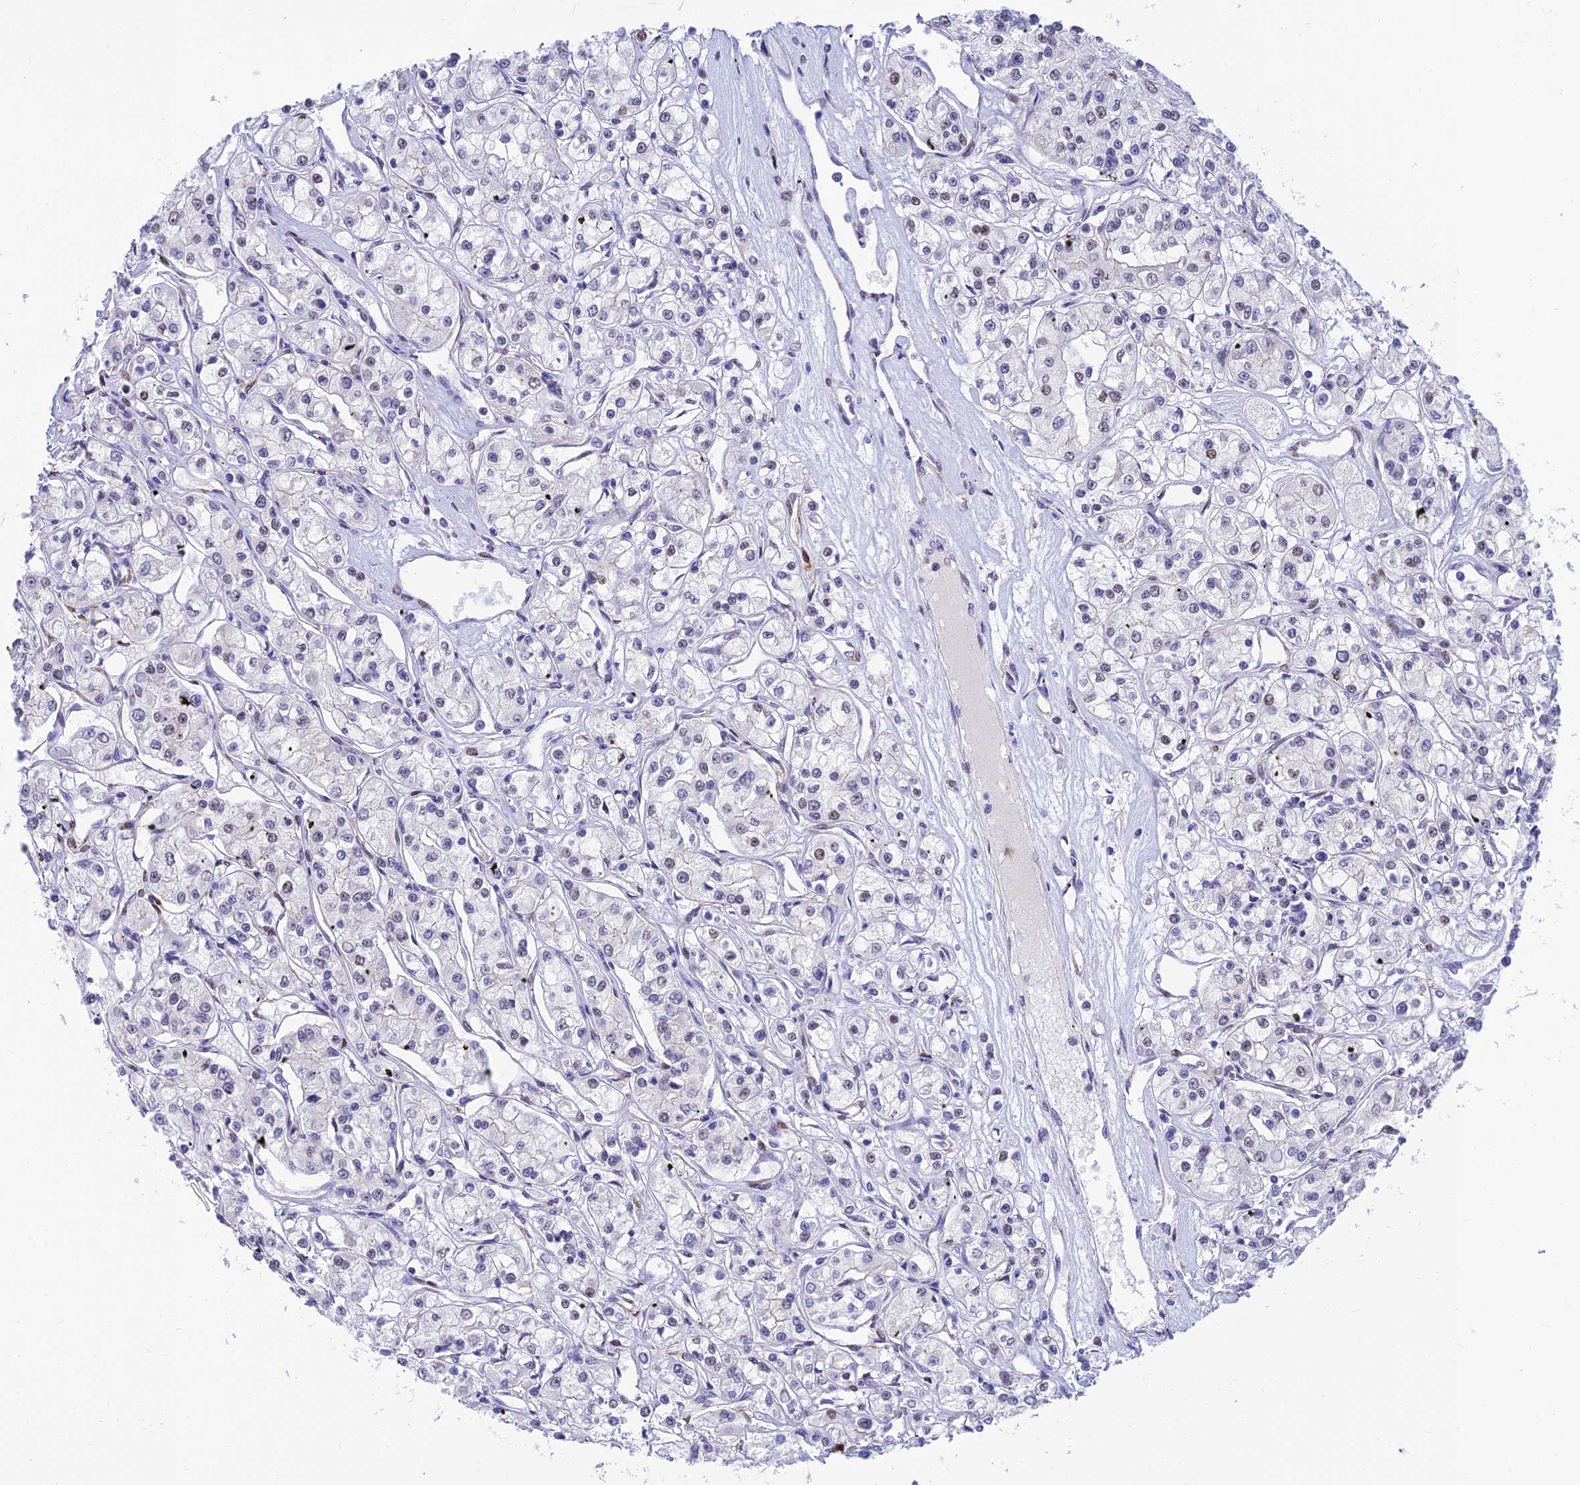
{"staining": {"intensity": "moderate", "quantity": "<25%", "location": "nuclear"}, "tissue": "renal cancer", "cell_type": "Tumor cells", "image_type": "cancer", "snomed": [{"axis": "morphology", "description": "Adenocarcinoma, NOS"}, {"axis": "topography", "description": "Kidney"}], "caption": "An immunohistochemistry micrograph of neoplastic tissue is shown. Protein staining in brown highlights moderate nuclear positivity in adenocarcinoma (renal) within tumor cells.", "gene": "CLK4", "patient": {"sex": "female", "age": 59}}